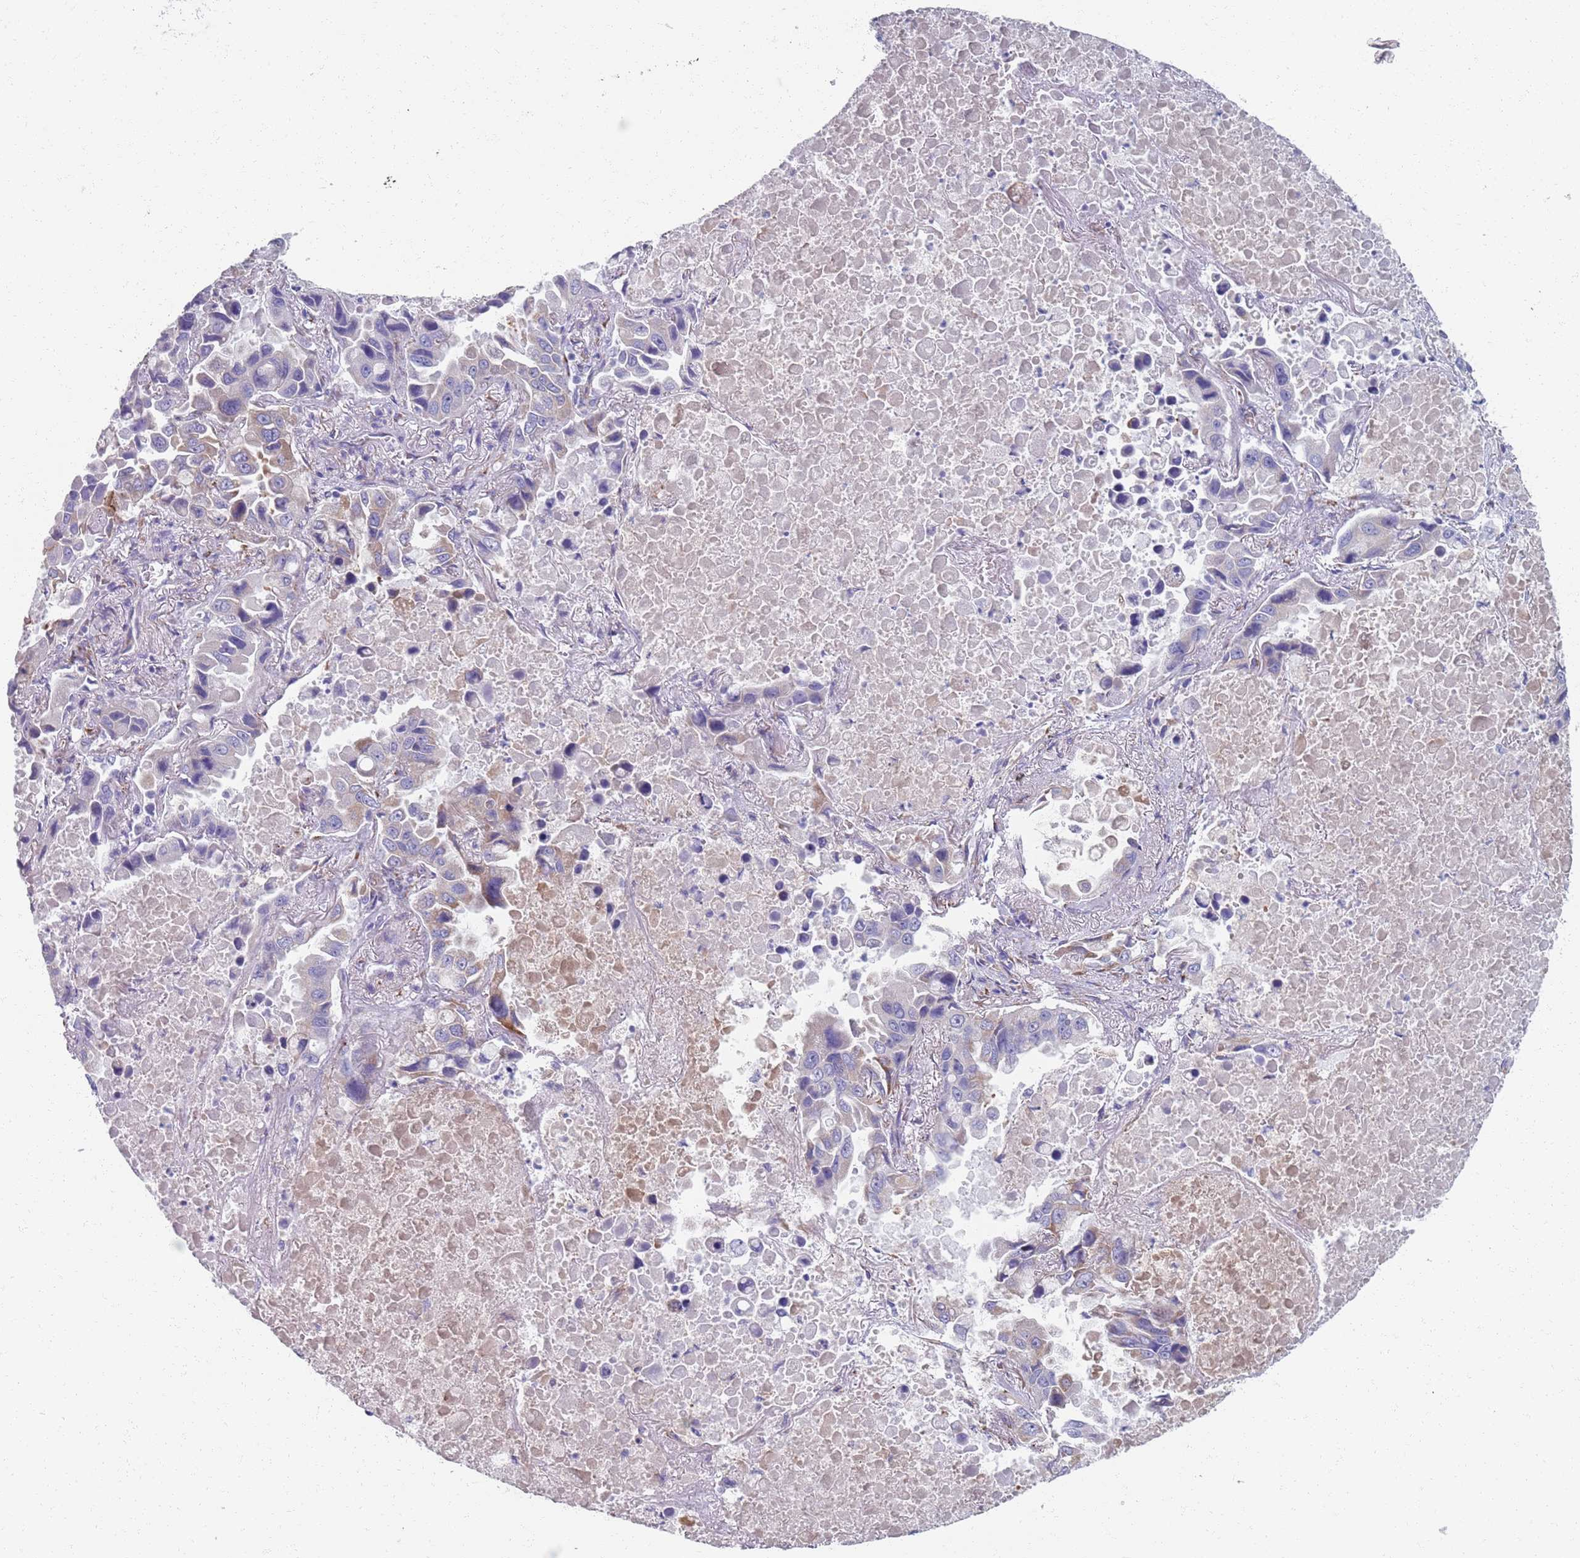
{"staining": {"intensity": "negative", "quantity": "none", "location": "none"}, "tissue": "lung cancer", "cell_type": "Tumor cells", "image_type": "cancer", "snomed": [{"axis": "morphology", "description": "Adenocarcinoma, NOS"}, {"axis": "topography", "description": "Lung"}], "caption": "DAB immunohistochemical staining of adenocarcinoma (lung) demonstrates no significant expression in tumor cells.", "gene": "PLOD1", "patient": {"sex": "male", "age": 64}}